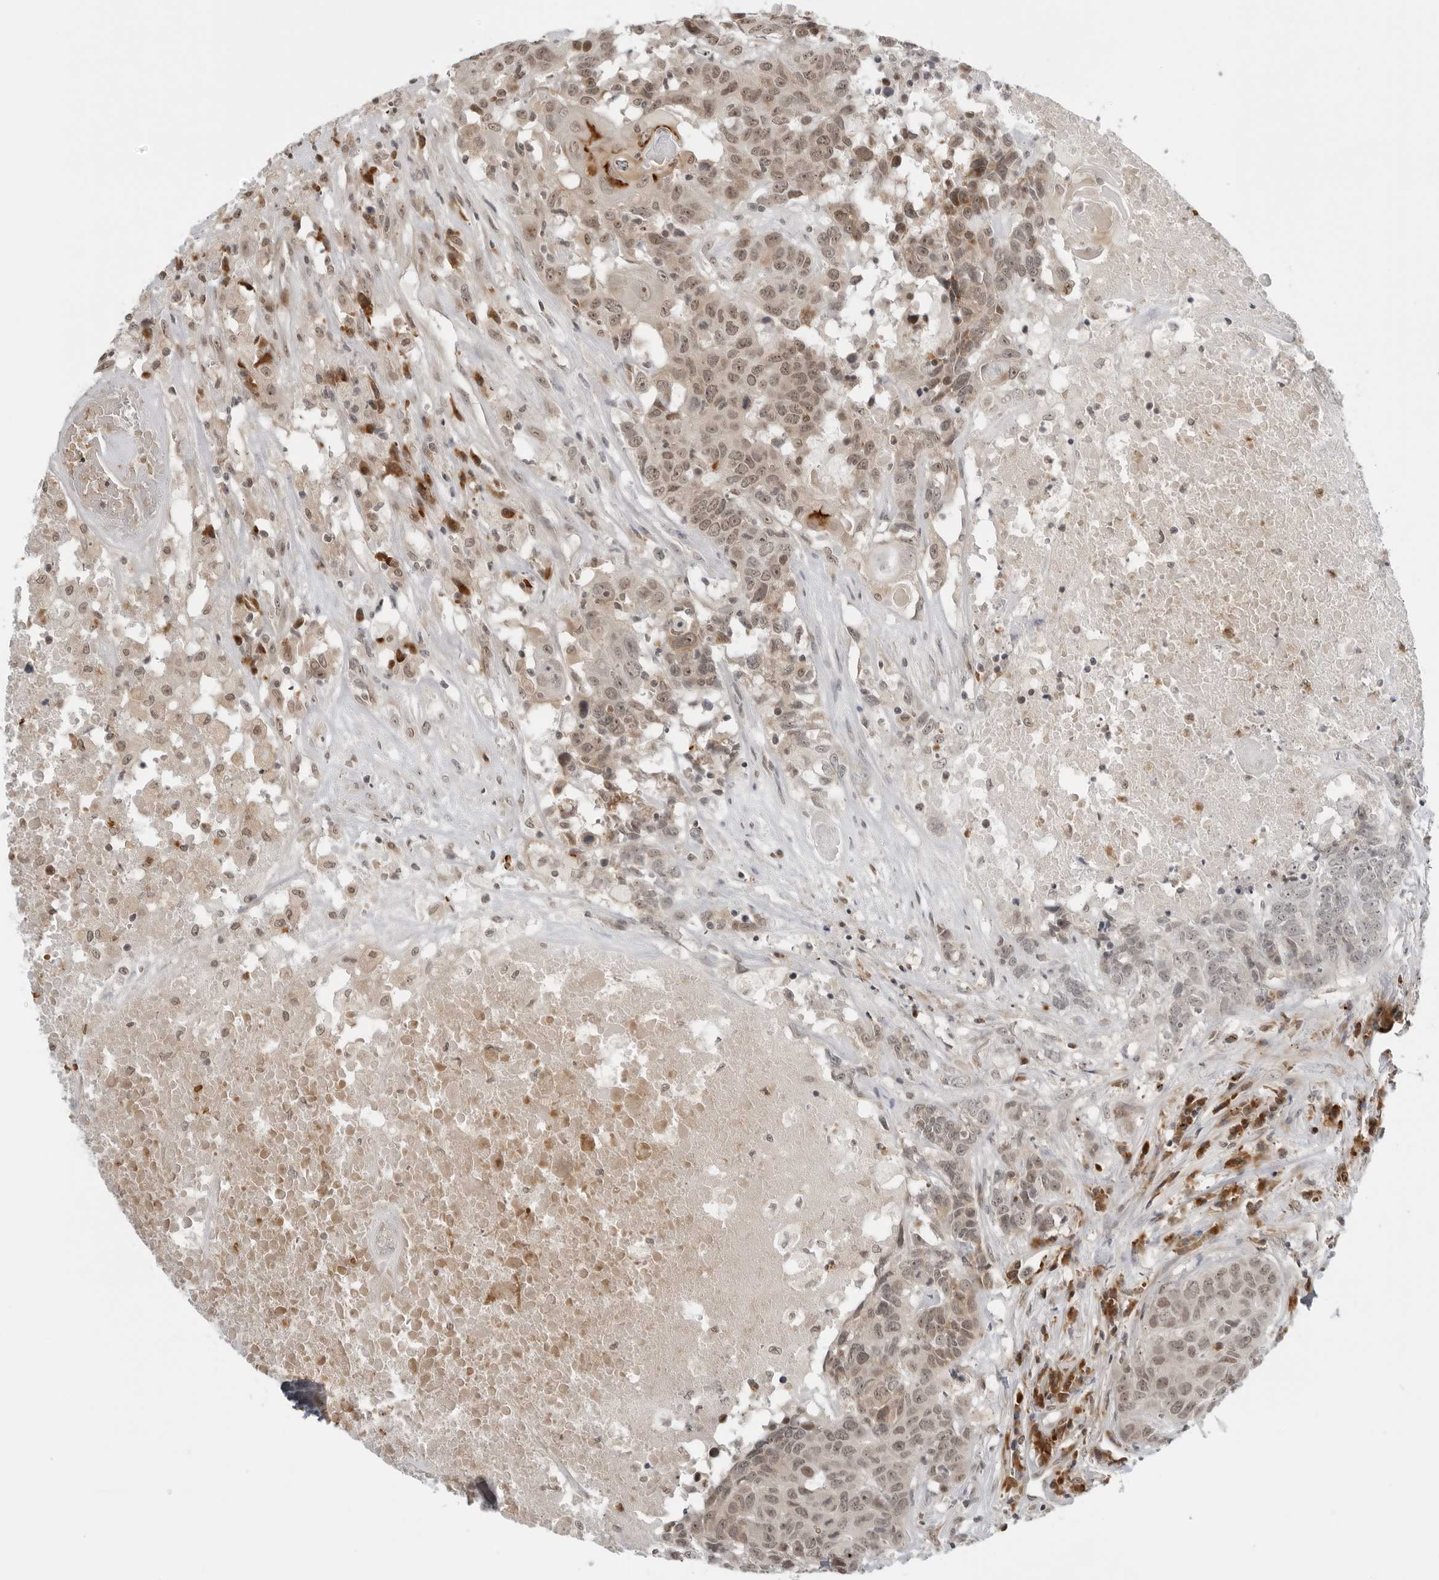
{"staining": {"intensity": "moderate", "quantity": ">75%", "location": "nuclear"}, "tissue": "head and neck cancer", "cell_type": "Tumor cells", "image_type": "cancer", "snomed": [{"axis": "morphology", "description": "Squamous cell carcinoma, NOS"}, {"axis": "topography", "description": "Head-Neck"}], "caption": "The image displays a brown stain indicating the presence of a protein in the nuclear of tumor cells in head and neck cancer.", "gene": "SUGCT", "patient": {"sex": "male", "age": 66}}